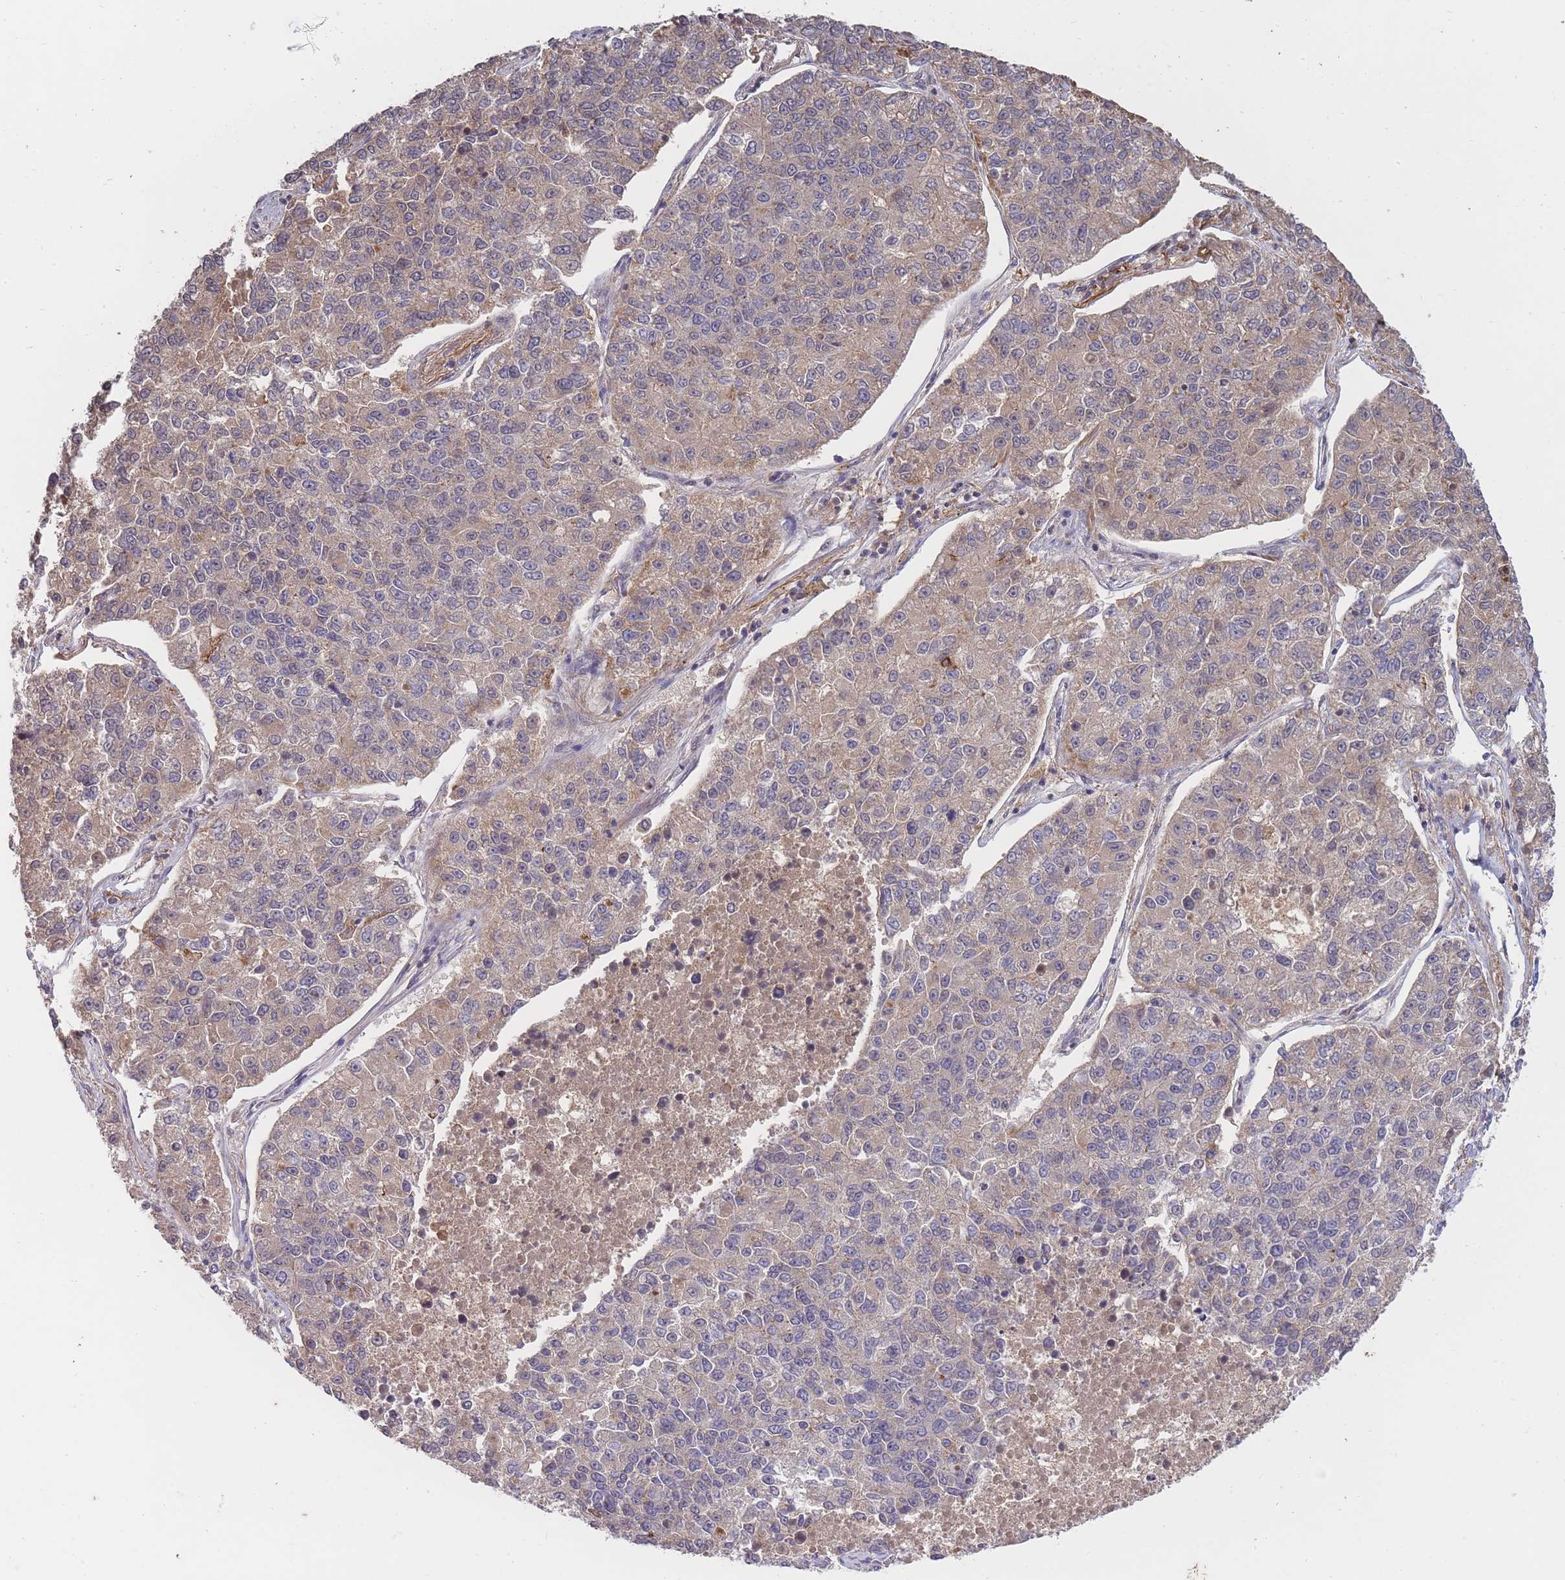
{"staining": {"intensity": "weak", "quantity": "<25%", "location": "cytoplasmic/membranous"}, "tissue": "lung cancer", "cell_type": "Tumor cells", "image_type": "cancer", "snomed": [{"axis": "morphology", "description": "Adenocarcinoma, NOS"}, {"axis": "topography", "description": "Lung"}], "caption": "A high-resolution micrograph shows immunohistochemistry staining of lung cancer, which exhibits no significant positivity in tumor cells.", "gene": "RALGDS", "patient": {"sex": "male", "age": 49}}